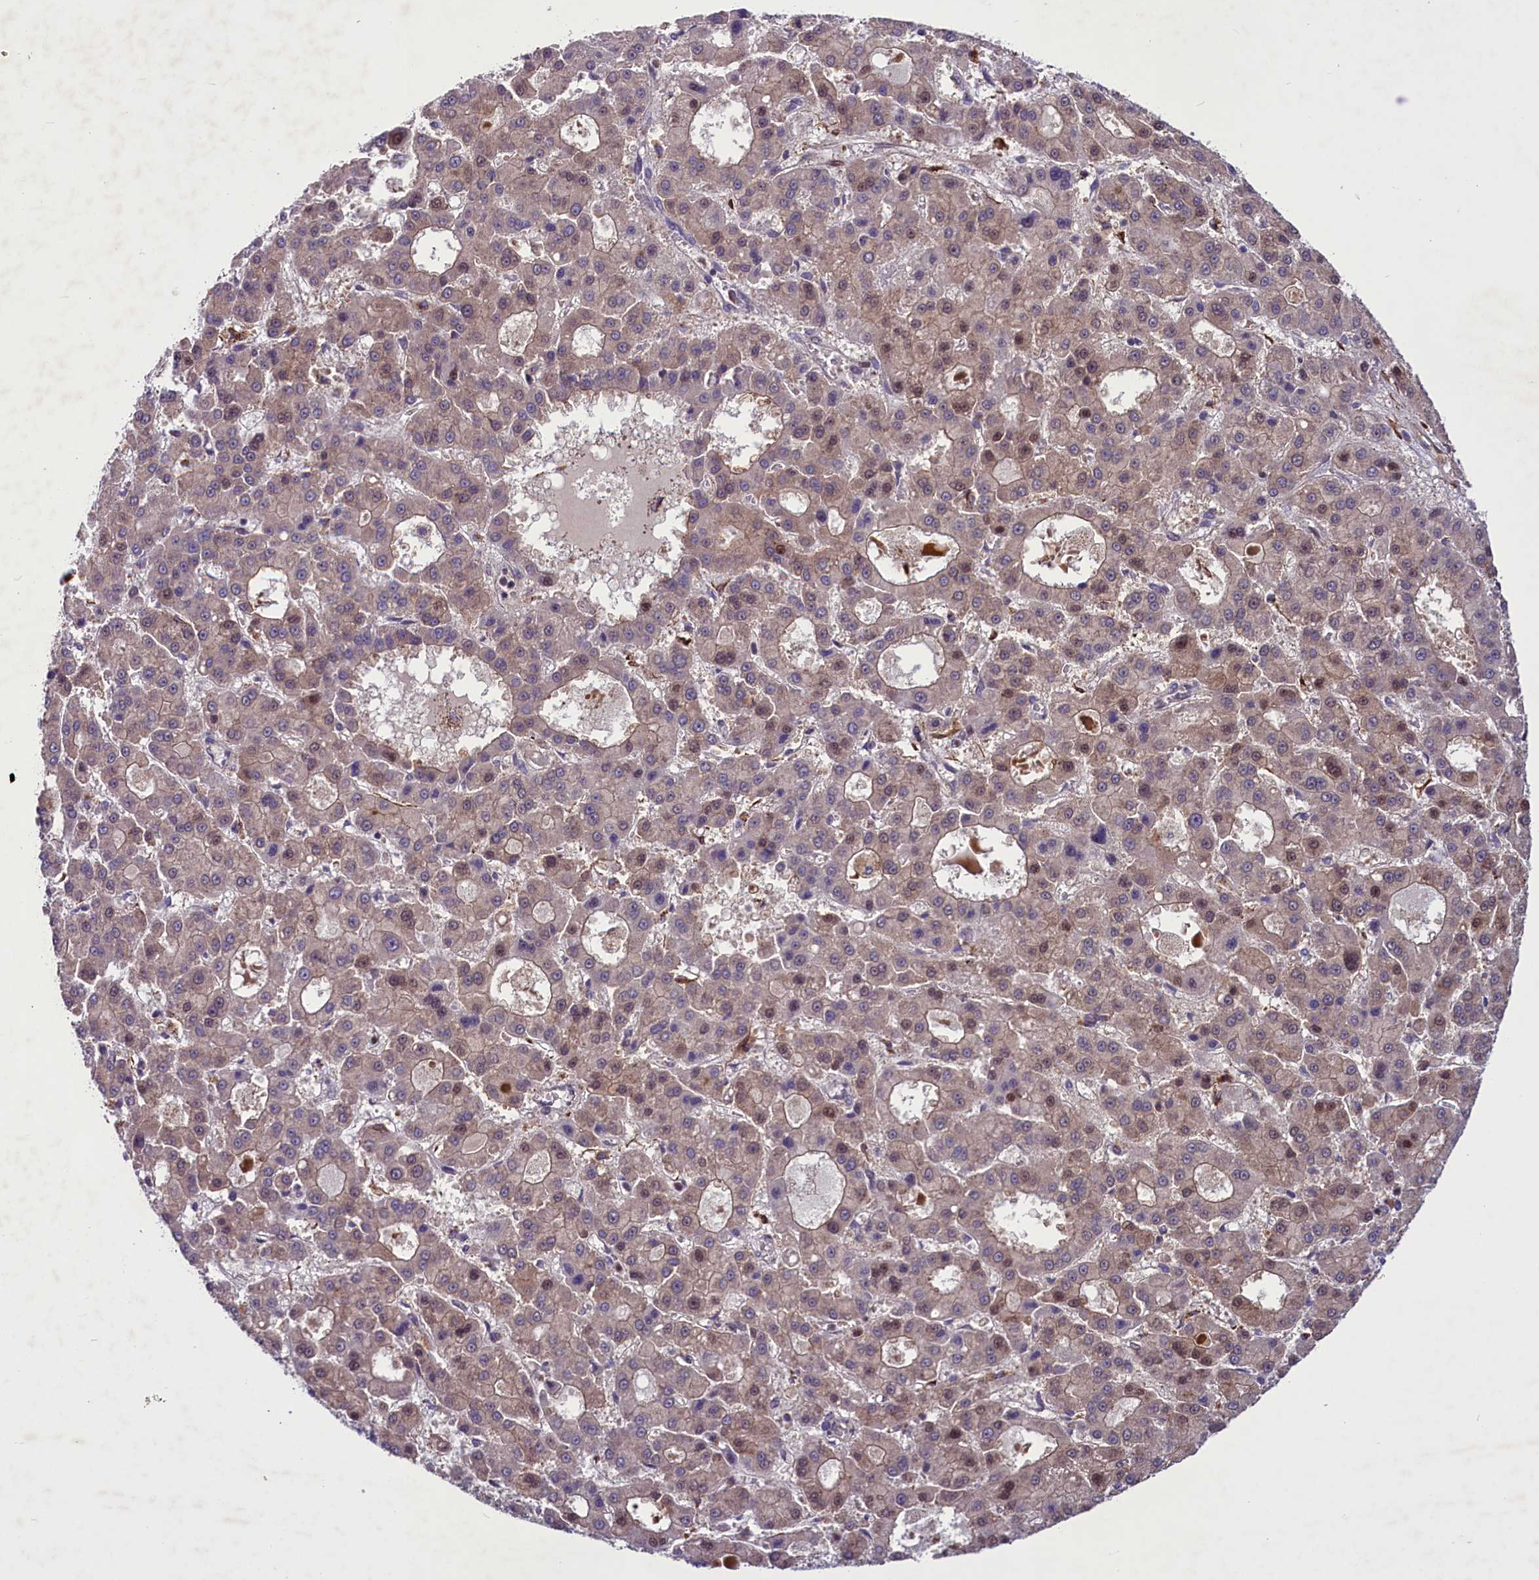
{"staining": {"intensity": "moderate", "quantity": "25%-75%", "location": "cytoplasmic/membranous,nuclear"}, "tissue": "liver cancer", "cell_type": "Tumor cells", "image_type": "cancer", "snomed": [{"axis": "morphology", "description": "Carcinoma, Hepatocellular, NOS"}, {"axis": "topography", "description": "Liver"}], "caption": "DAB immunohistochemical staining of human hepatocellular carcinoma (liver) shows moderate cytoplasmic/membranous and nuclear protein expression in approximately 25%-75% of tumor cells. (Stains: DAB (3,3'-diaminobenzidine) in brown, nuclei in blue, Microscopy: brightfield microscopy at high magnification).", "gene": "MIEF2", "patient": {"sex": "male", "age": 70}}